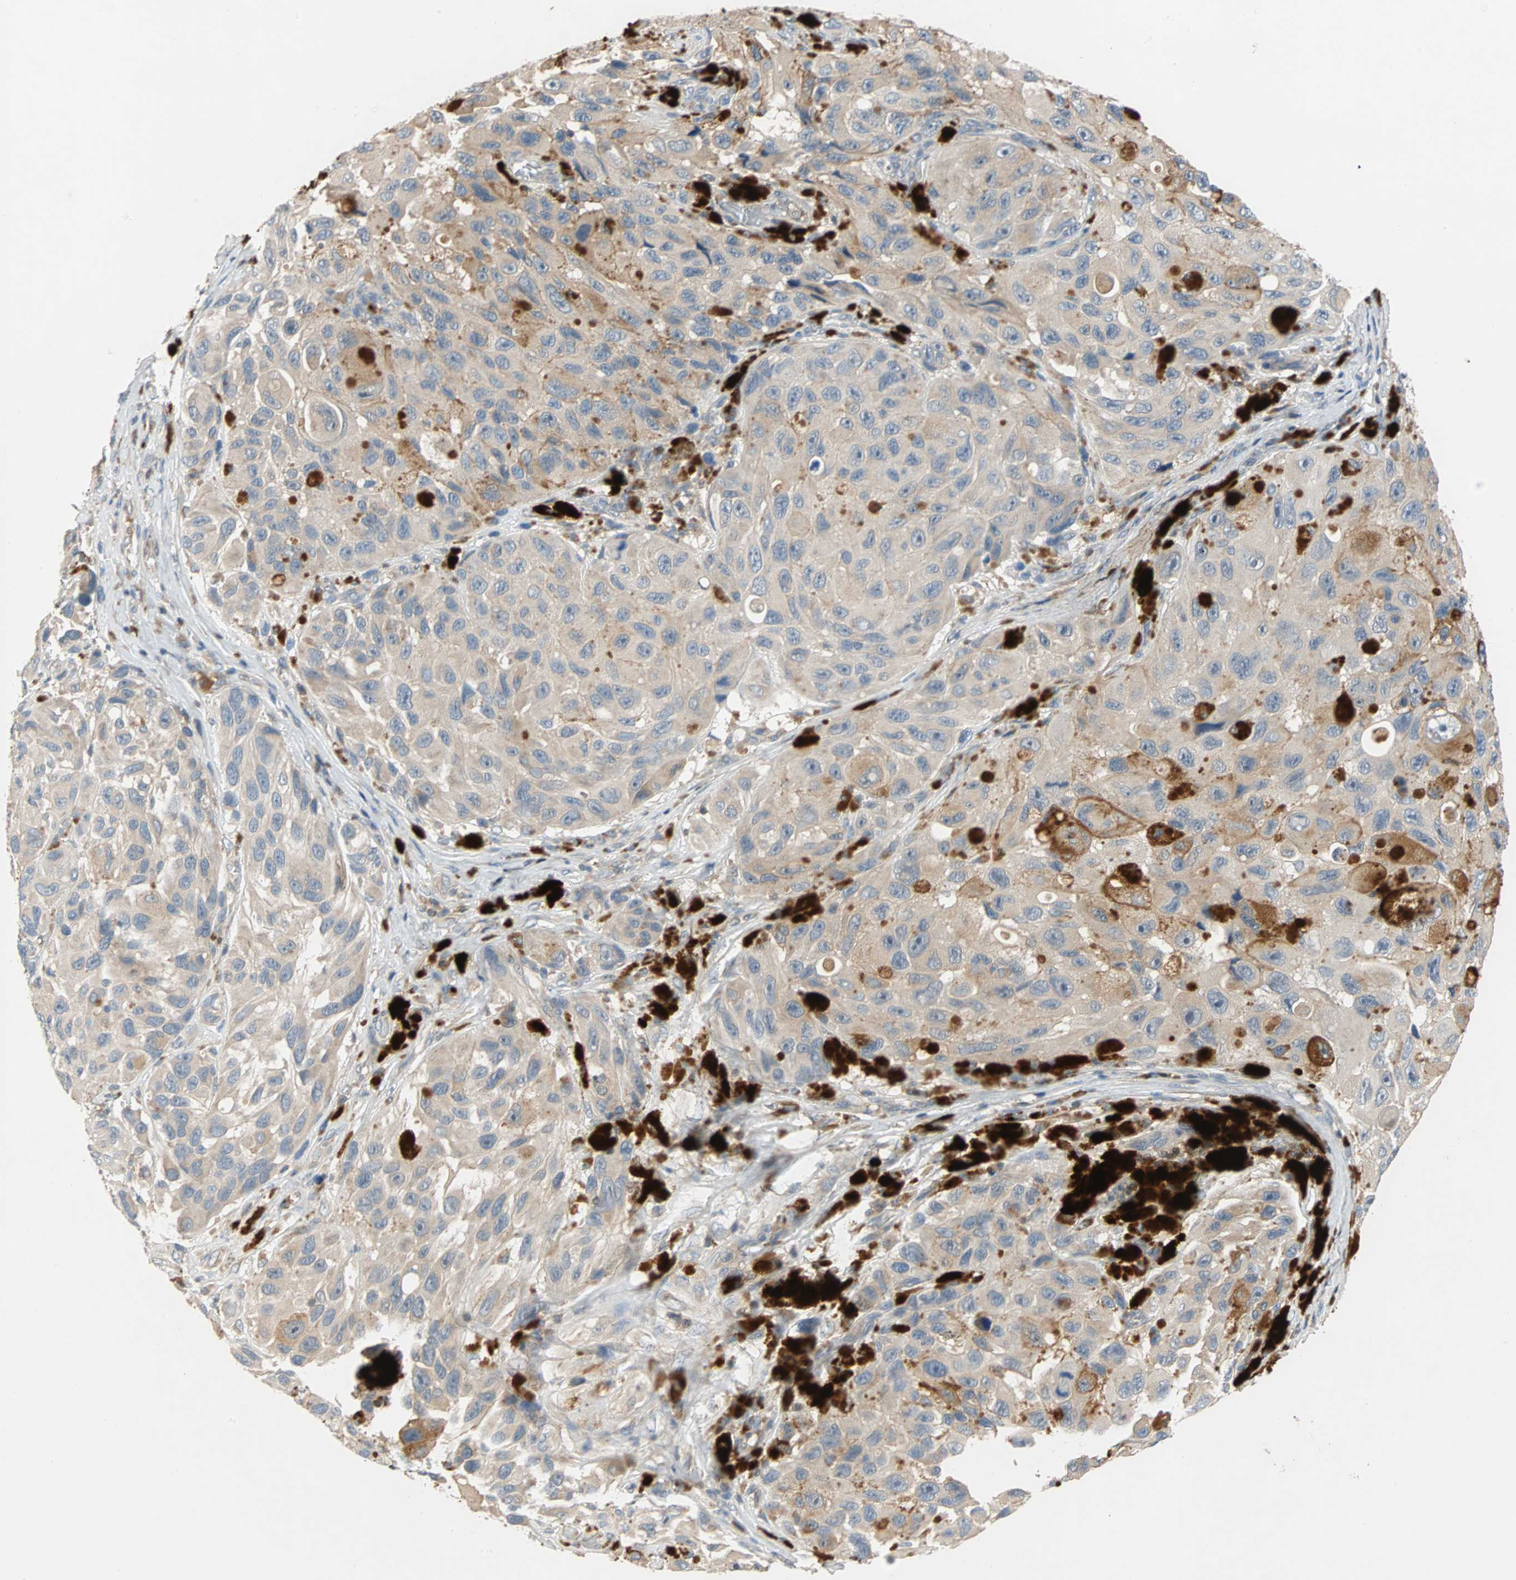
{"staining": {"intensity": "weak", "quantity": ">75%", "location": "cytoplasmic/membranous"}, "tissue": "melanoma", "cell_type": "Tumor cells", "image_type": "cancer", "snomed": [{"axis": "morphology", "description": "Malignant melanoma, NOS"}, {"axis": "topography", "description": "Skin"}], "caption": "Immunohistochemical staining of melanoma demonstrates low levels of weak cytoplasmic/membranous protein expression in about >75% of tumor cells.", "gene": "MAP4K1", "patient": {"sex": "female", "age": 73}}